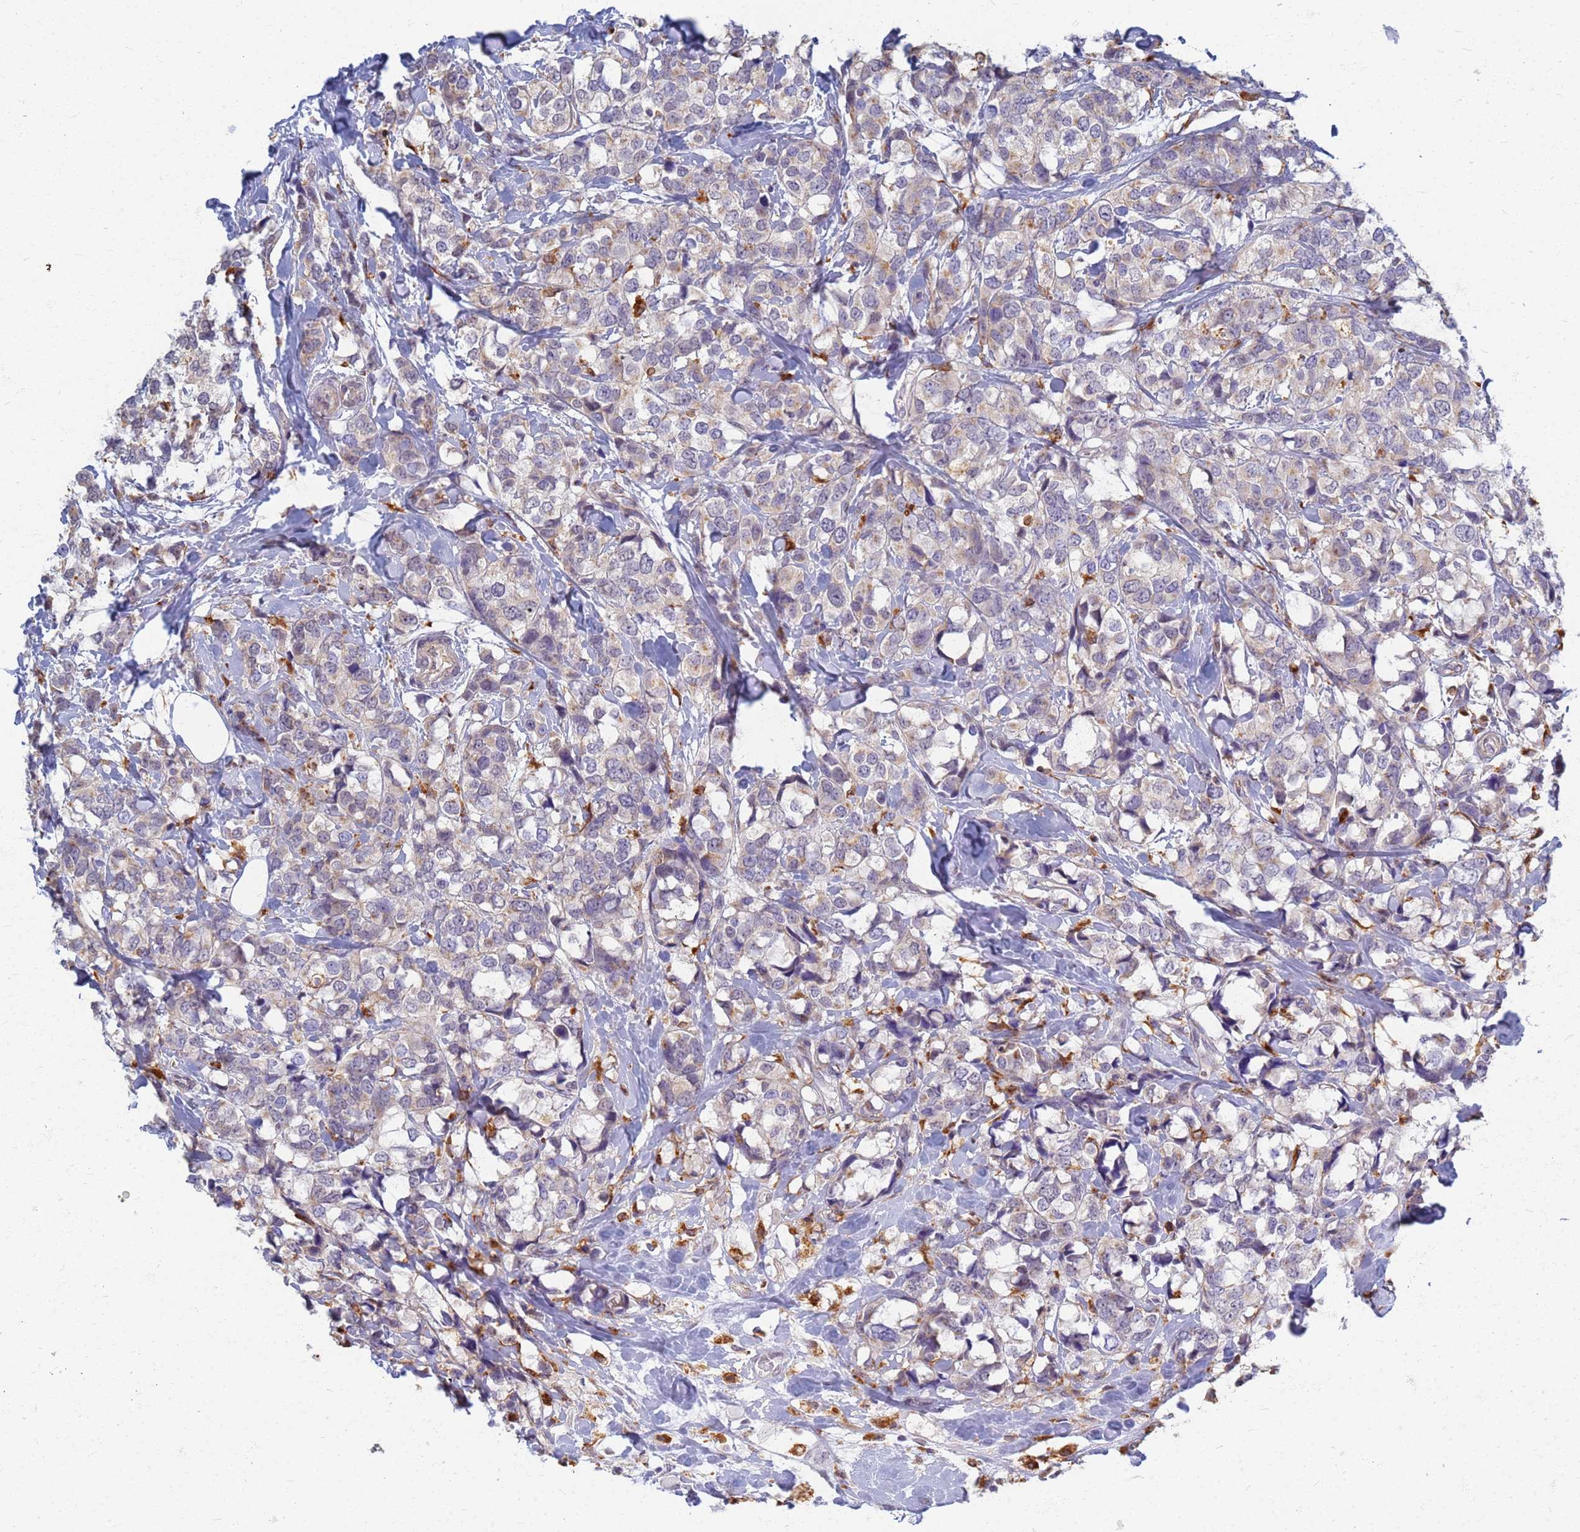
{"staining": {"intensity": "negative", "quantity": "none", "location": "none"}, "tissue": "breast cancer", "cell_type": "Tumor cells", "image_type": "cancer", "snomed": [{"axis": "morphology", "description": "Lobular carcinoma"}, {"axis": "topography", "description": "Breast"}], "caption": "This is an immunohistochemistry (IHC) micrograph of human lobular carcinoma (breast). There is no positivity in tumor cells.", "gene": "ATP6V1E1", "patient": {"sex": "female", "age": 59}}